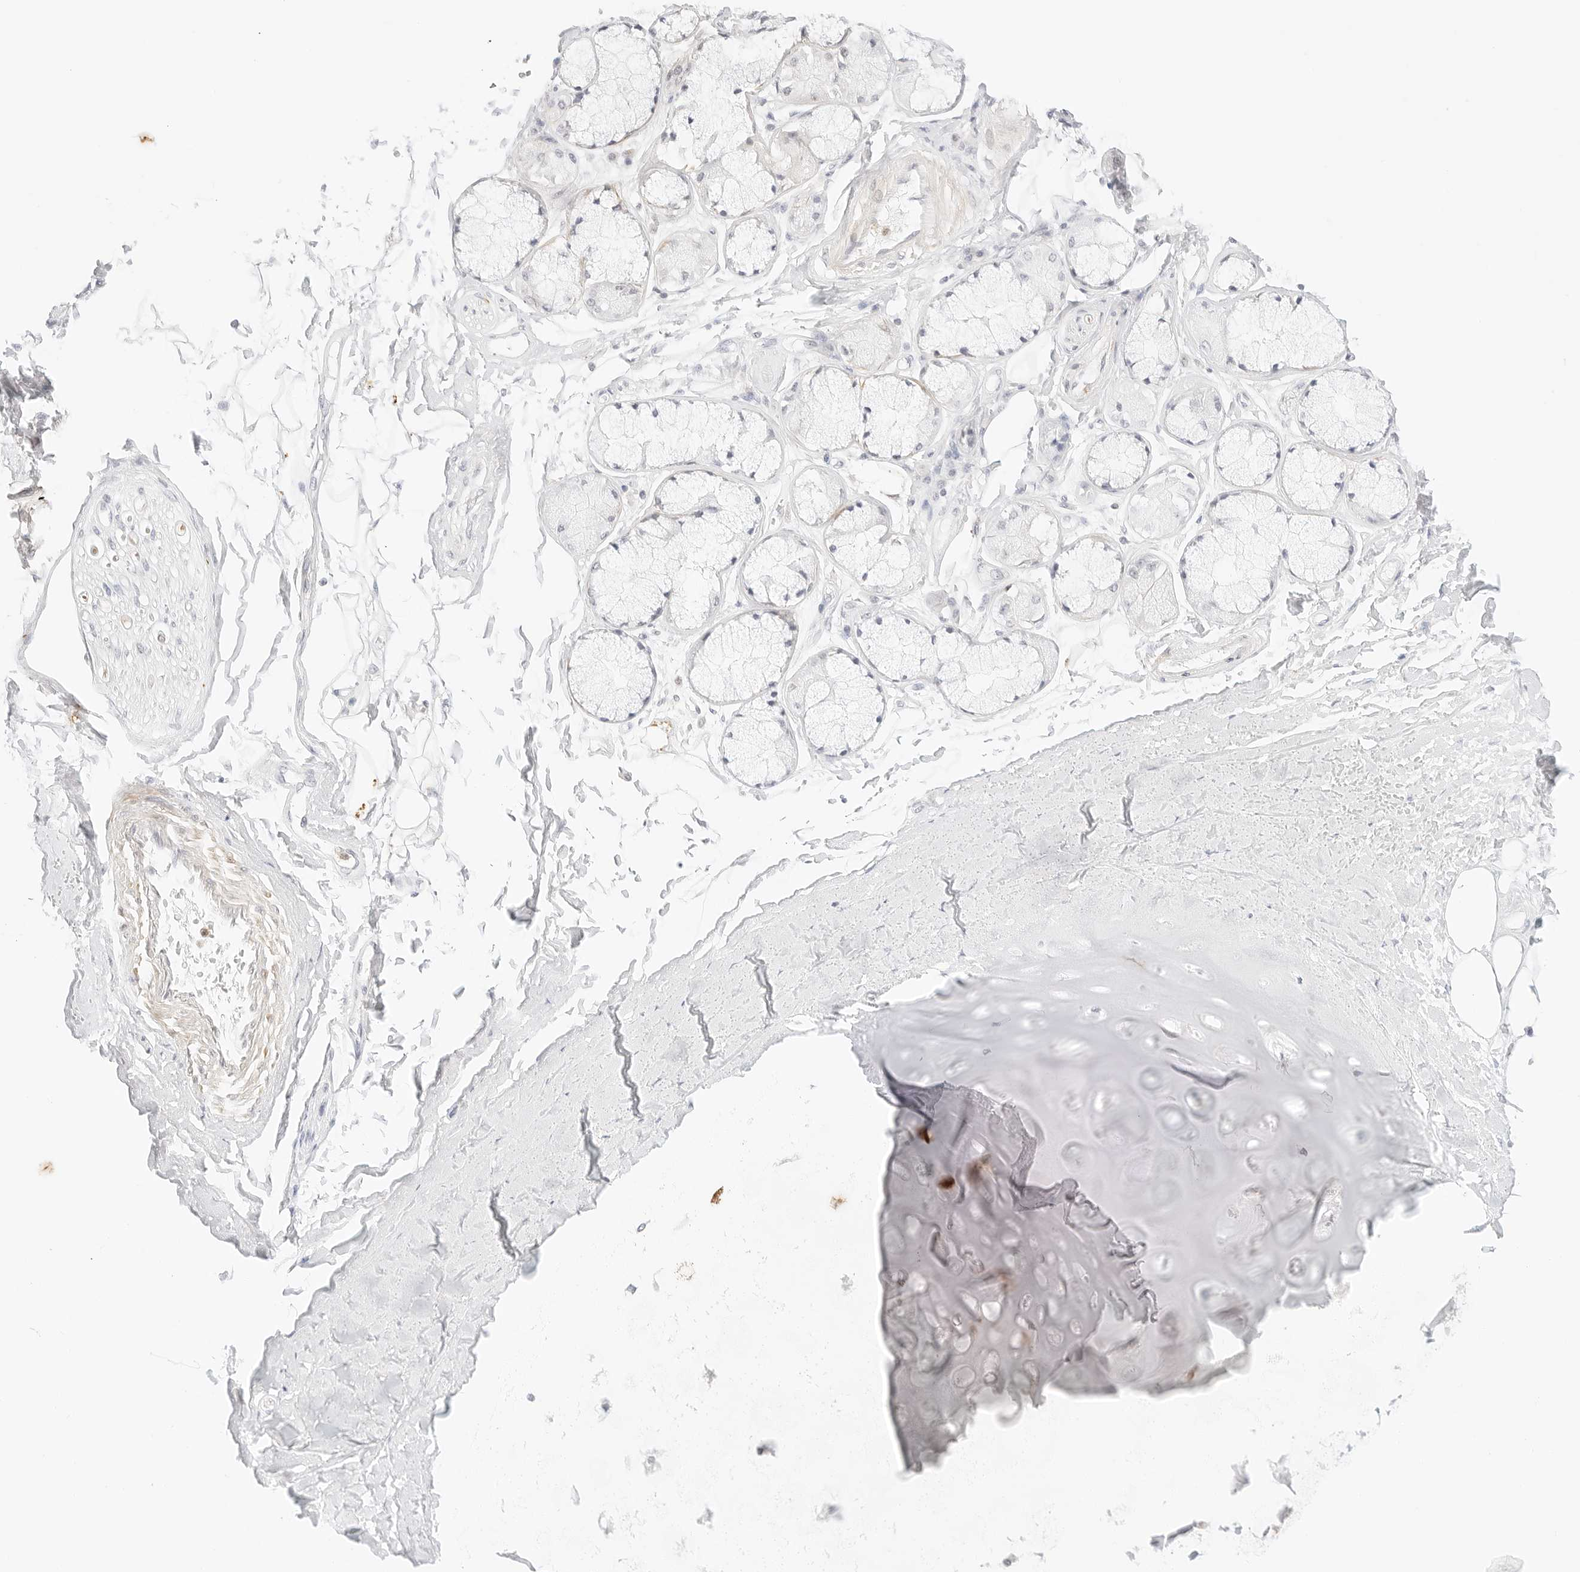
{"staining": {"intensity": "negative", "quantity": "none", "location": "none"}, "tissue": "adipose tissue", "cell_type": "Adipocytes", "image_type": "normal", "snomed": [{"axis": "morphology", "description": "Normal tissue, NOS"}, {"axis": "topography", "description": "Bronchus"}], "caption": "A histopathology image of adipose tissue stained for a protein displays no brown staining in adipocytes. (DAB immunohistochemistry (IHC) with hematoxylin counter stain).", "gene": "GNAS", "patient": {"sex": "male", "age": 66}}